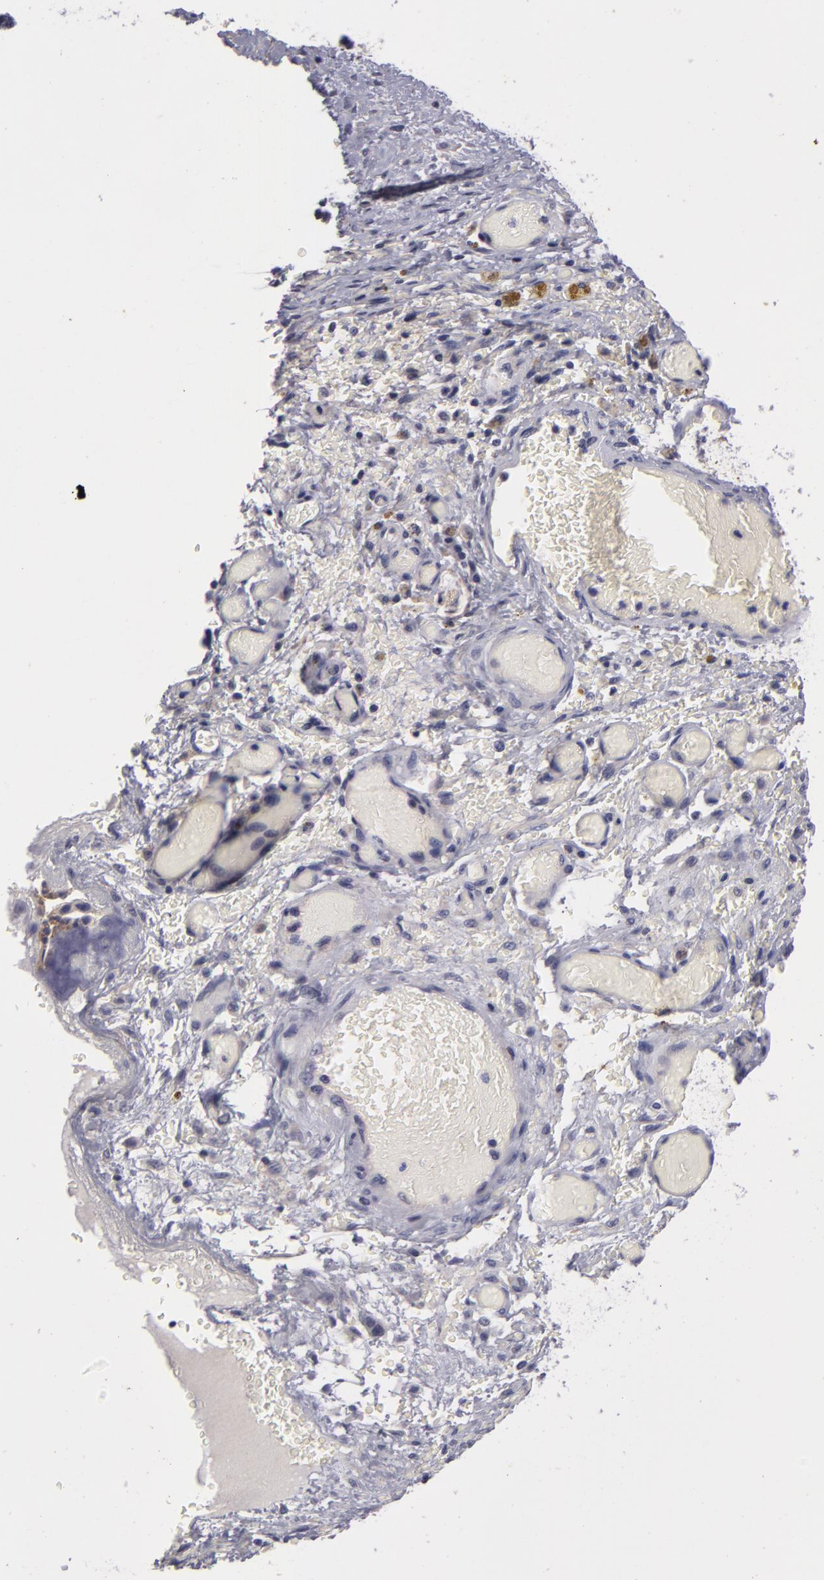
{"staining": {"intensity": "negative", "quantity": "none", "location": "none"}, "tissue": "ovarian cancer", "cell_type": "Tumor cells", "image_type": "cancer", "snomed": [{"axis": "morphology", "description": "Cystadenocarcinoma, serous, NOS"}, {"axis": "topography", "description": "Ovary"}], "caption": "A photomicrograph of serous cystadenocarcinoma (ovarian) stained for a protein displays no brown staining in tumor cells. Brightfield microscopy of IHC stained with DAB (3,3'-diaminobenzidine) (brown) and hematoxylin (blue), captured at high magnification.", "gene": "NLGN4X", "patient": {"sex": "female", "age": 63}}